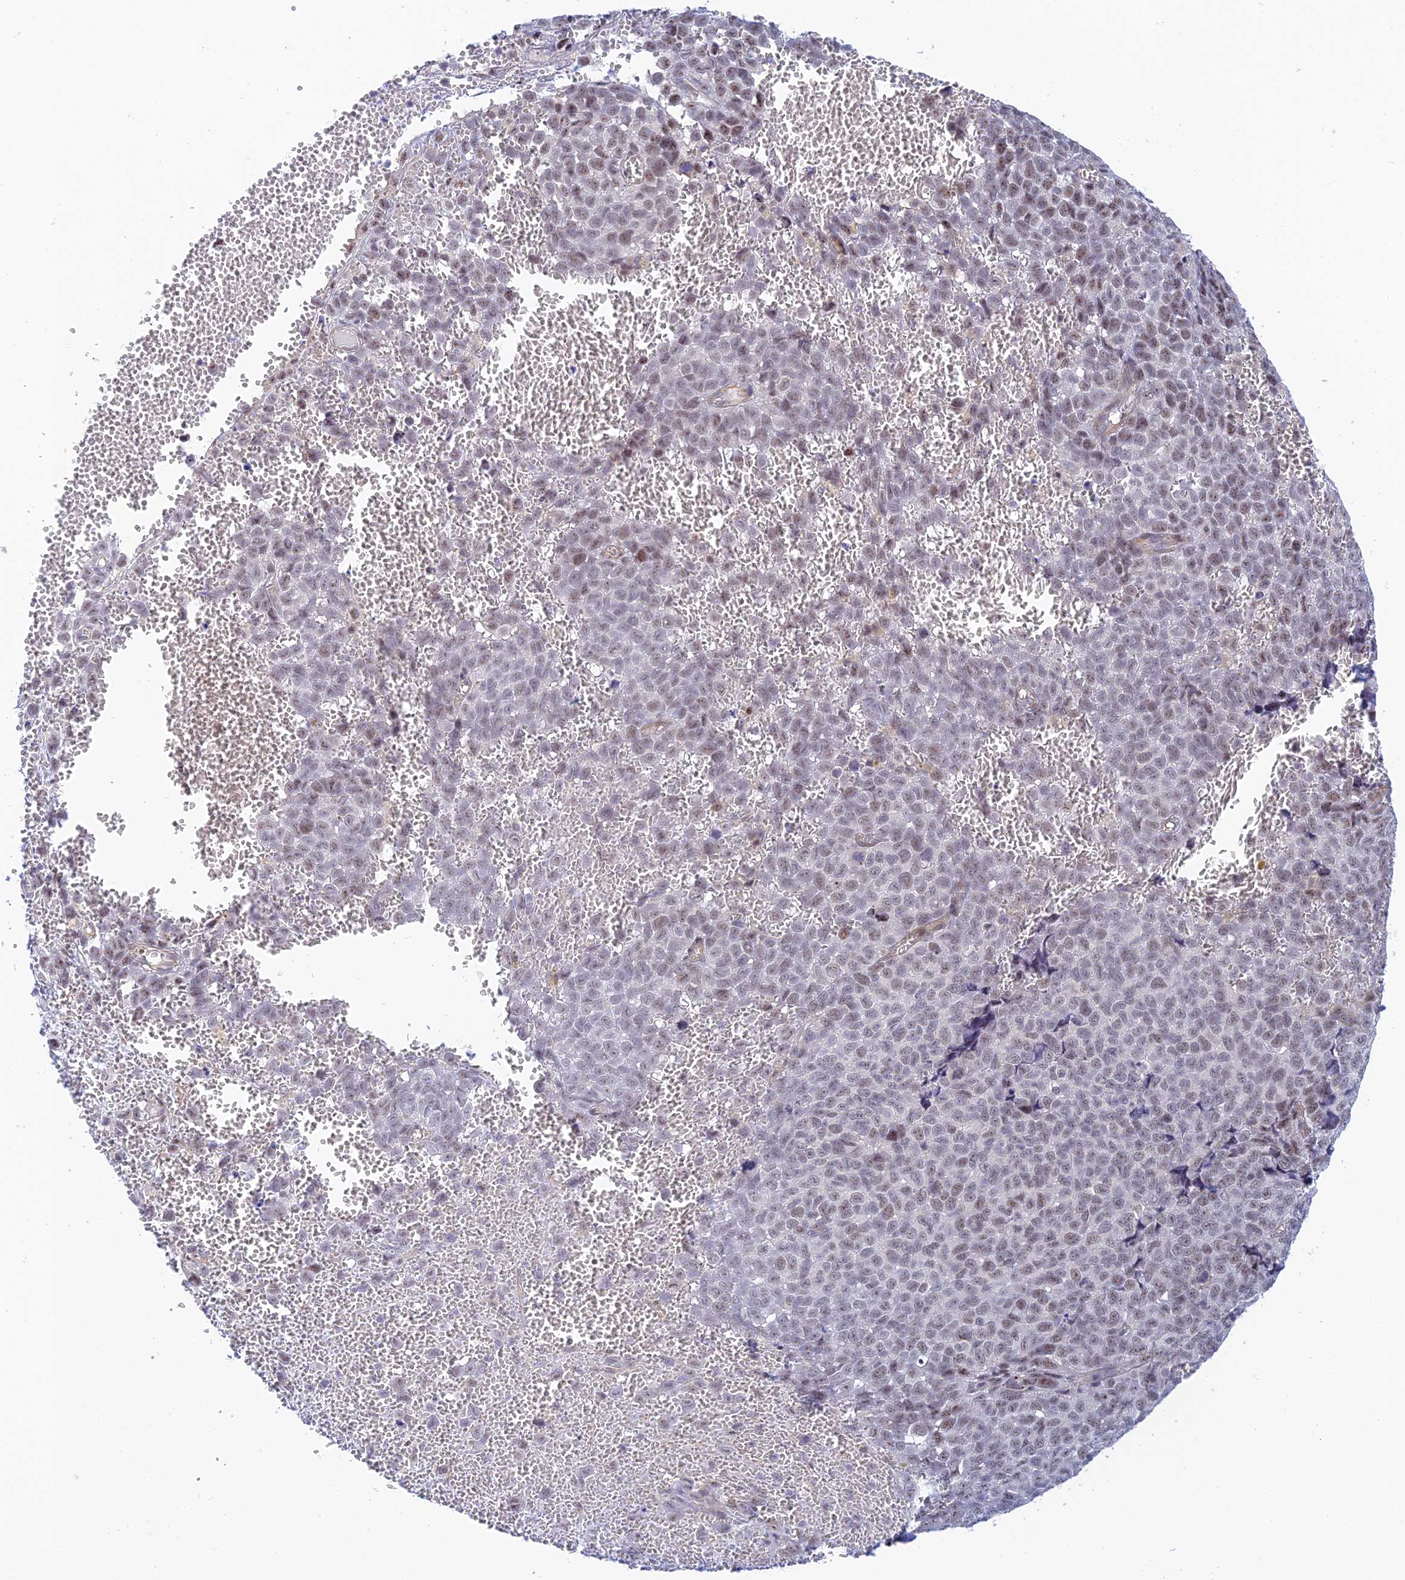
{"staining": {"intensity": "weak", "quantity": "25%-75%", "location": "nuclear"}, "tissue": "melanoma", "cell_type": "Tumor cells", "image_type": "cancer", "snomed": [{"axis": "morphology", "description": "Malignant melanoma, NOS"}, {"axis": "topography", "description": "Nose, NOS"}], "caption": "Protein expression analysis of melanoma exhibits weak nuclear staining in about 25%-75% of tumor cells.", "gene": "CFAP92", "patient": {"sex": "female", "age": 48}}